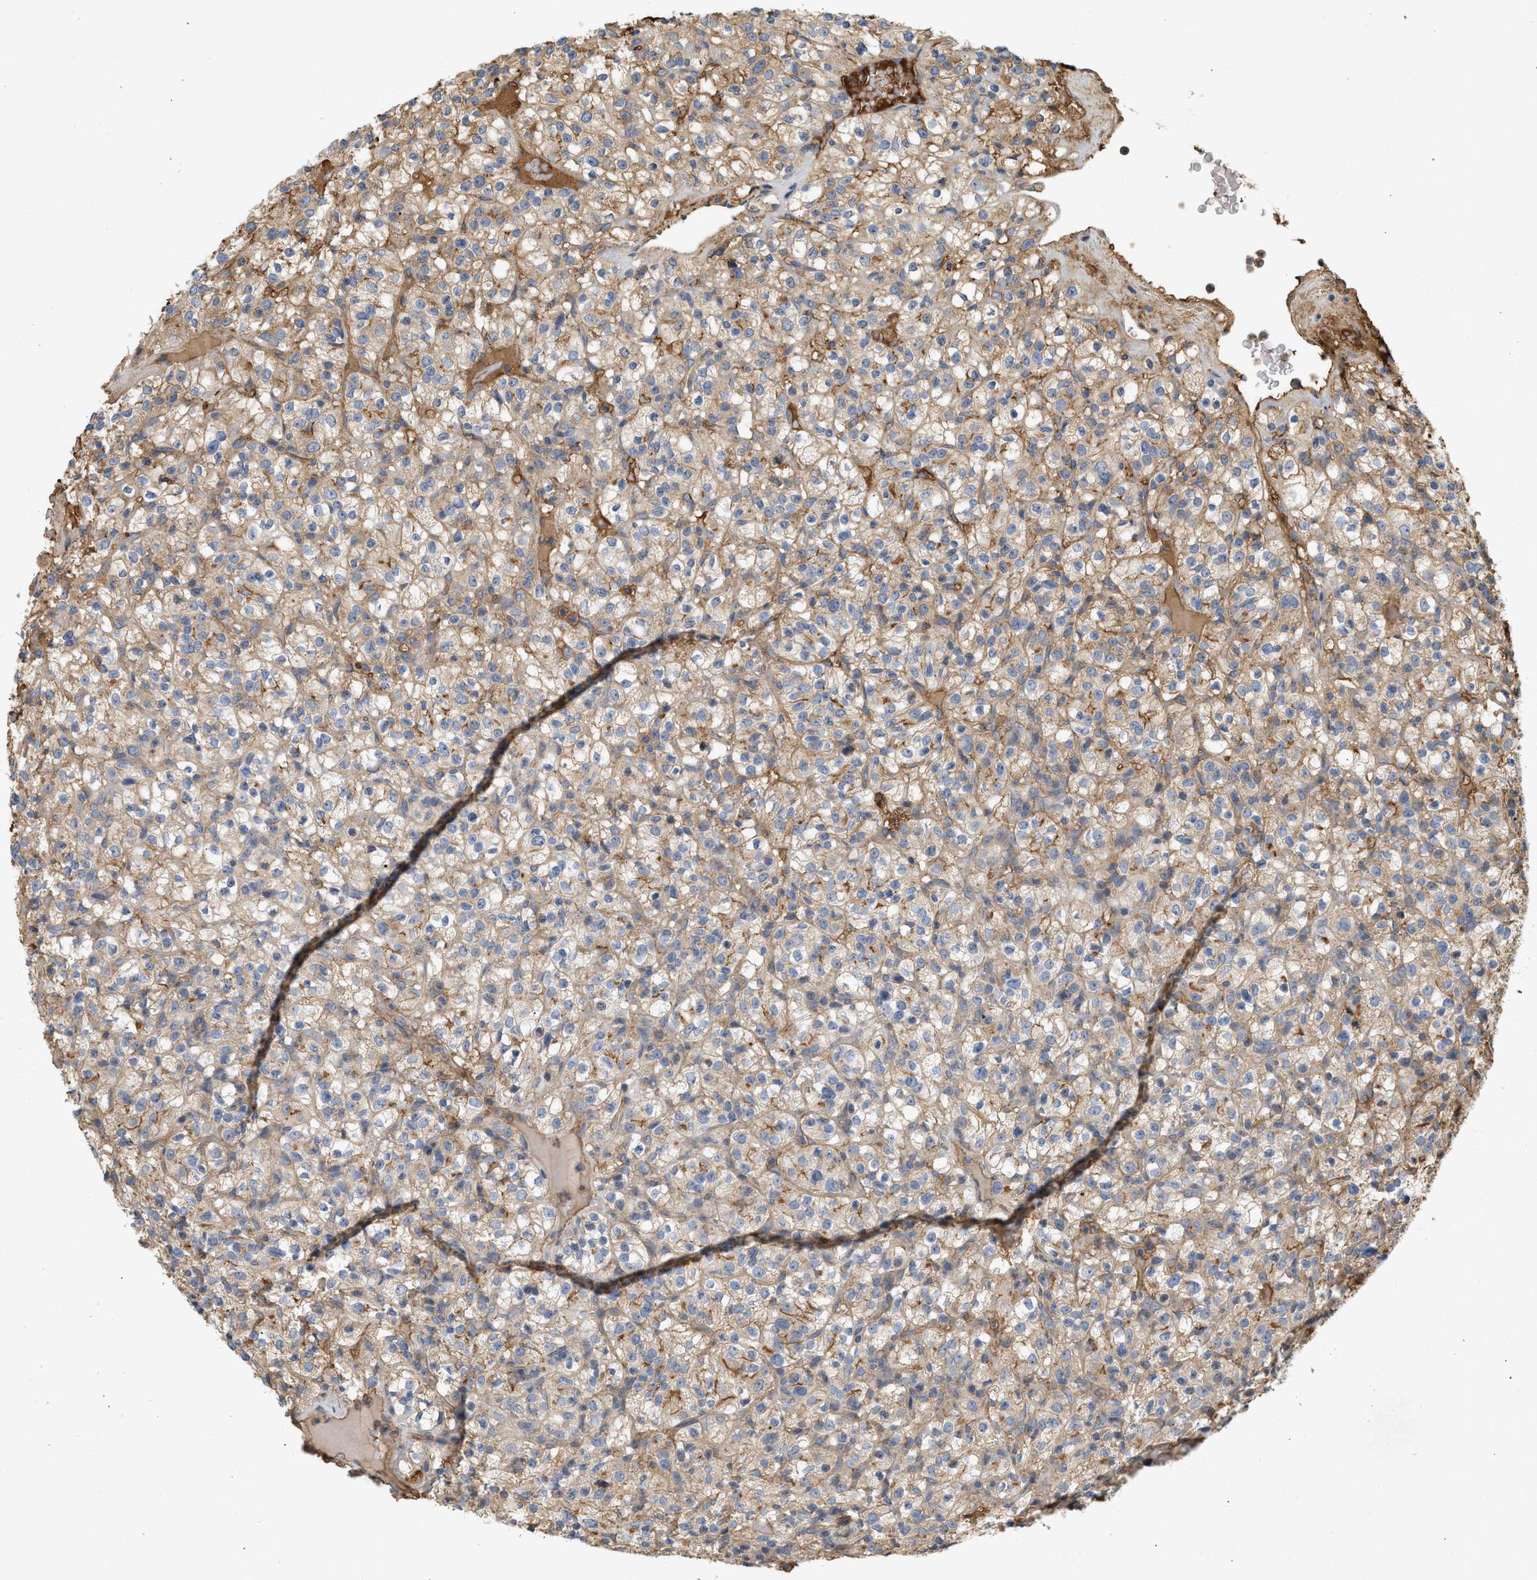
{"staining": {"intensity": "moderate", "quantity": ">75%", "location": "cytoplasmic/membranous"}, "tissue": "renal cancer", "cell_type": "Tumor cells", "image_type": "cancer", "snomed": [{"axis": "morphology", "description": "Normal tissue, NOS"}, {"axis": "morphology", "description": "Adenocarcinoma, NOS"}, {"axis": "topography", "description": "Kidney"}], "caption": "This photomicrograph shows immunohistochemistry (IHC) staining of human renal cancer, with medium moderate cytoplasmic/membranous expression in about >75% of tumor cells.", "gene": "F8", "patient": {"sex": "female", "age": 72}}